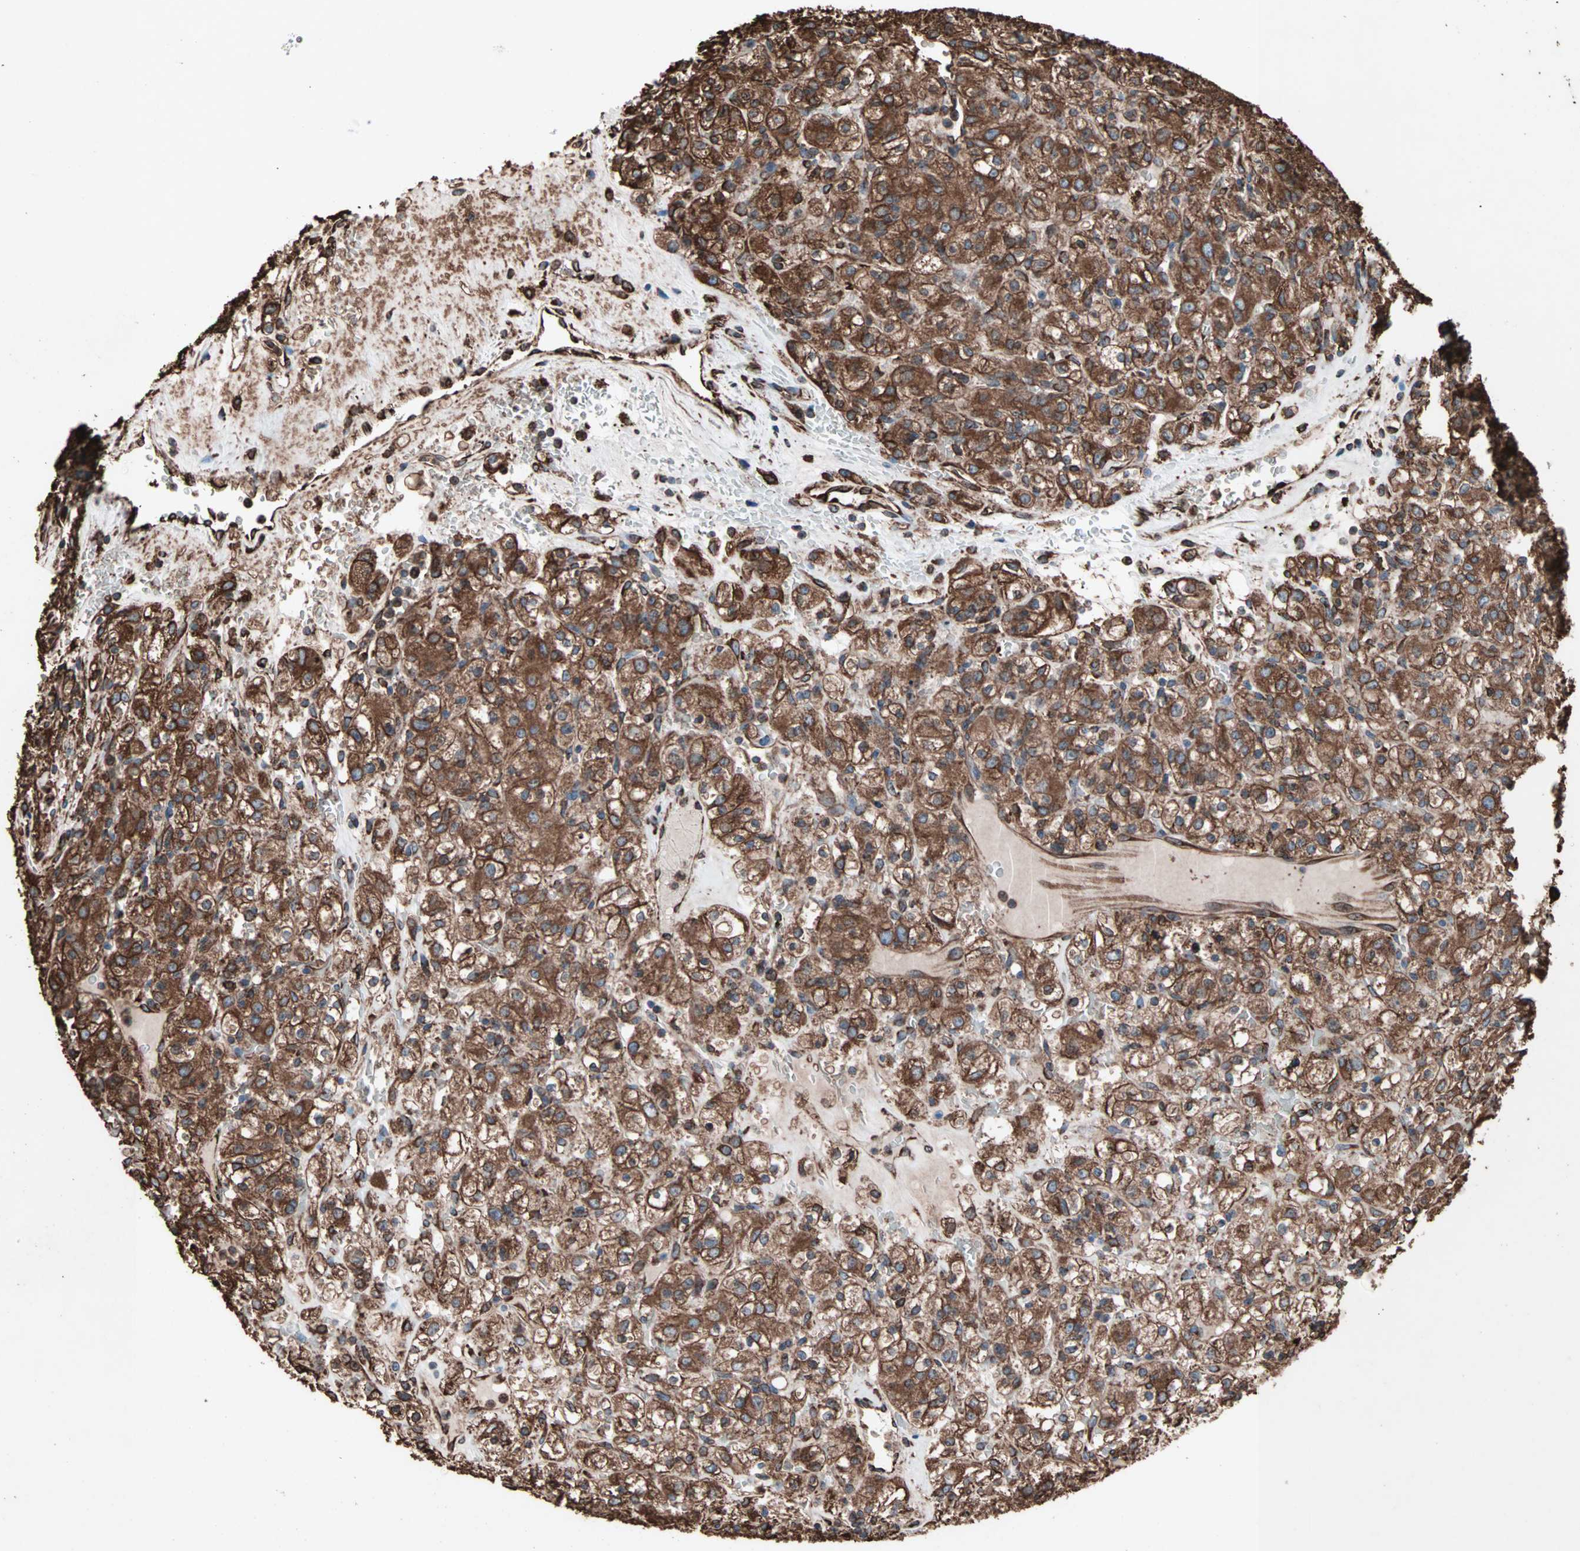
{"staining": {"intensity": "strong", "quantity": ">75%", "location": "cytoplasmic/membranous"}, "tissue": "renal cancer", "cell_type": "Tumor cells", "image_type": "cancer", "snomed": [{"axis": "morphology", "description": "Normal tissue, NOS"}, {"axis": "morphology", "description": "Adenocarcinoma, NOS"}, {"axis": "topography", "description": "Kidney"}], "caption": "Approximately >75% of tumor cells in renal cancer (adenocarcinoma) demonstrate strong cytoplasmic/membranous protein staining as visualized by brown immunohistochemical staining.", "gene": "HSP90B1", "patient": {"sex": "female", "age": 72}}